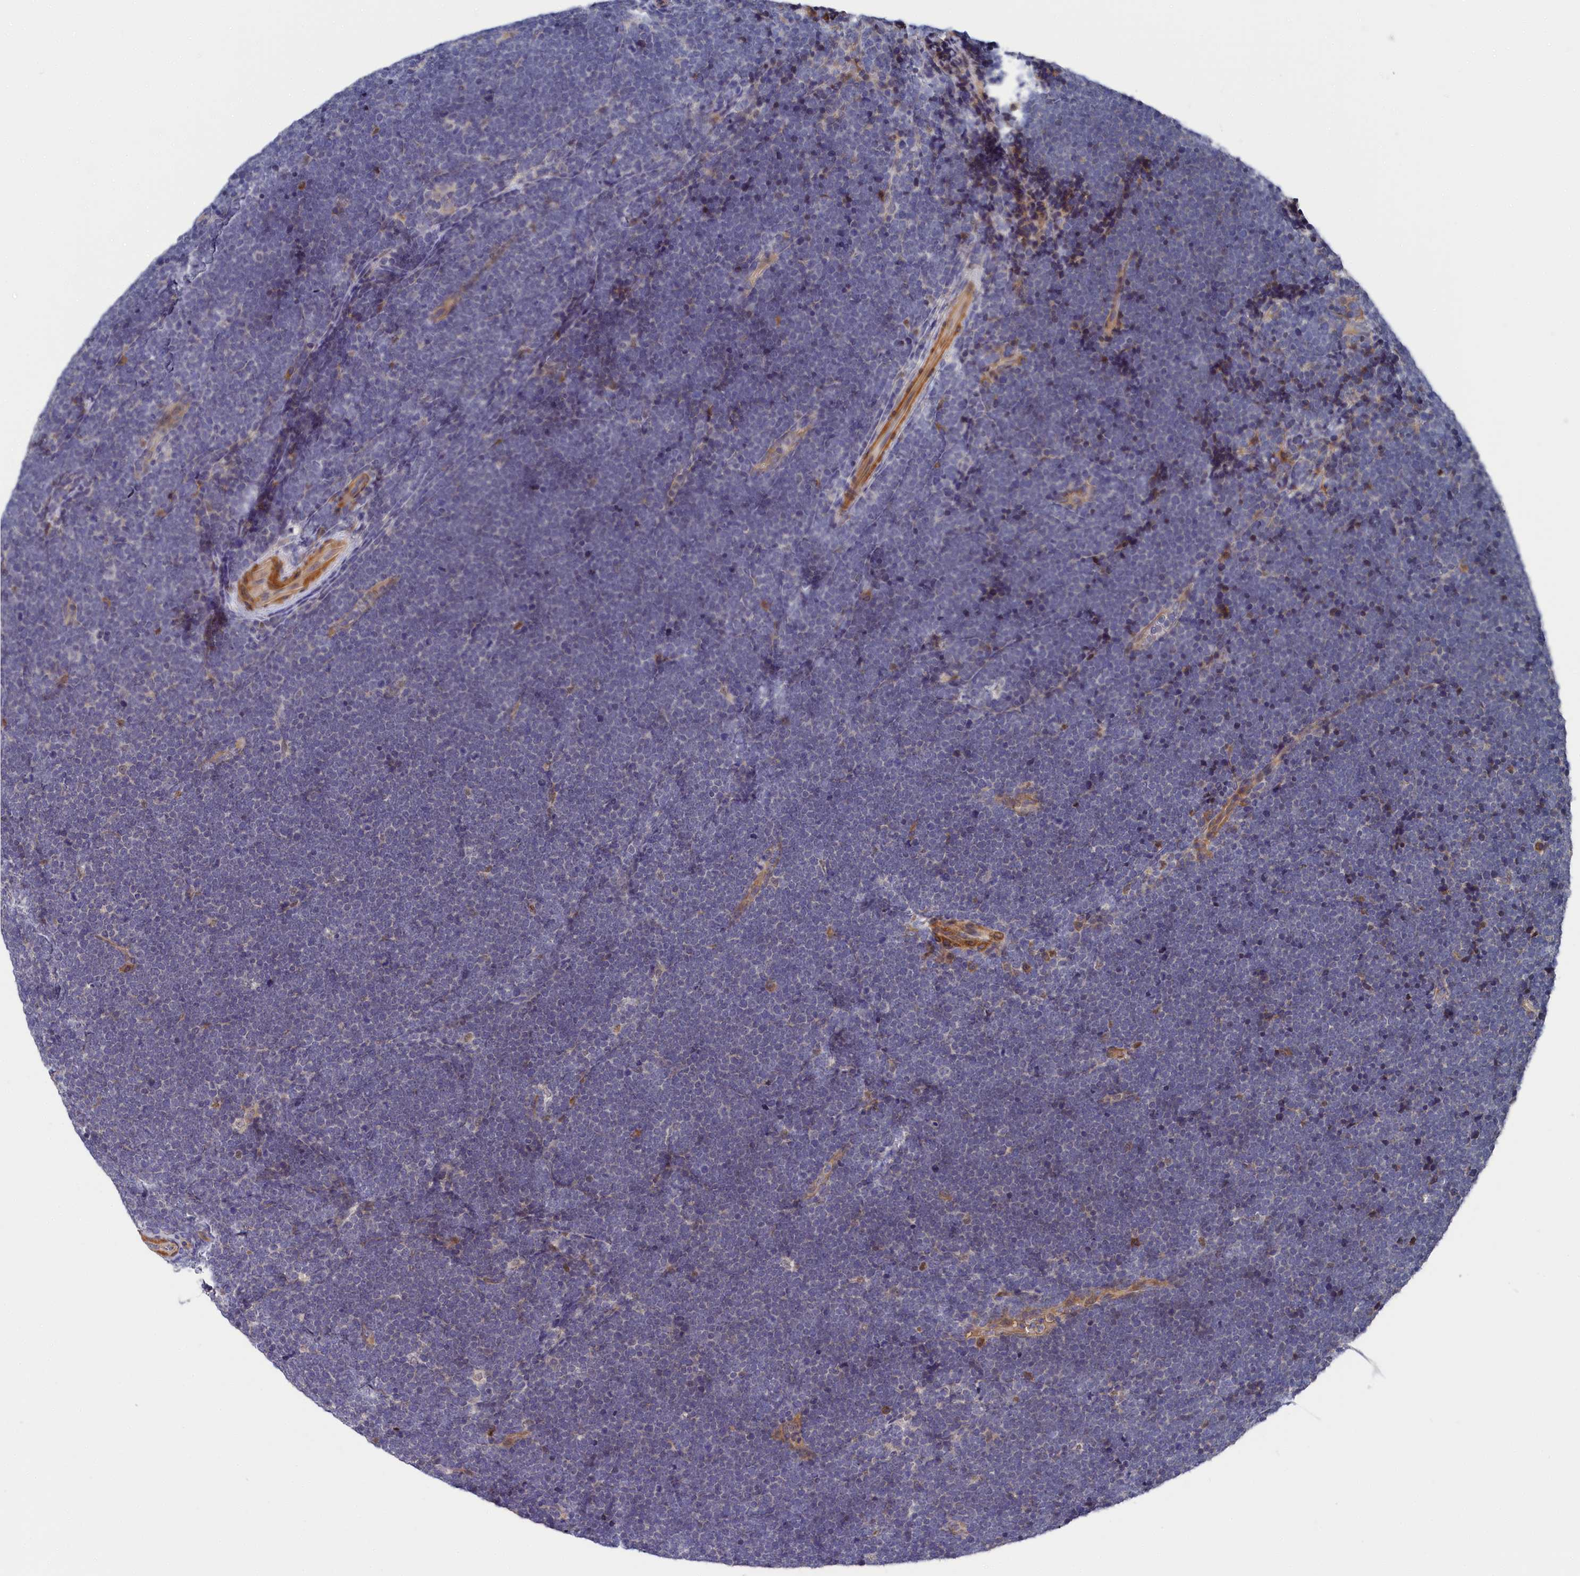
{"staining": {"intensity": "negative", "quantity": "none", "location": "none"}, "tissue": "lymphoma", "cell_type": "Tumor cells", "image_type": "cancer", "snomed": [{"axis": "morphology", "description": "Malignant lymphoma, non-Hodgkin's type, High grade"}, {"axis": "topography", "description": "Lymph node"}], "caption": "An IHC photomicrograph of lymphoma is shown. There is no staining in tumor cells of lymphoma.", "gene": "CYB5D2", "patient": {"sex": "male", "age": 13}}